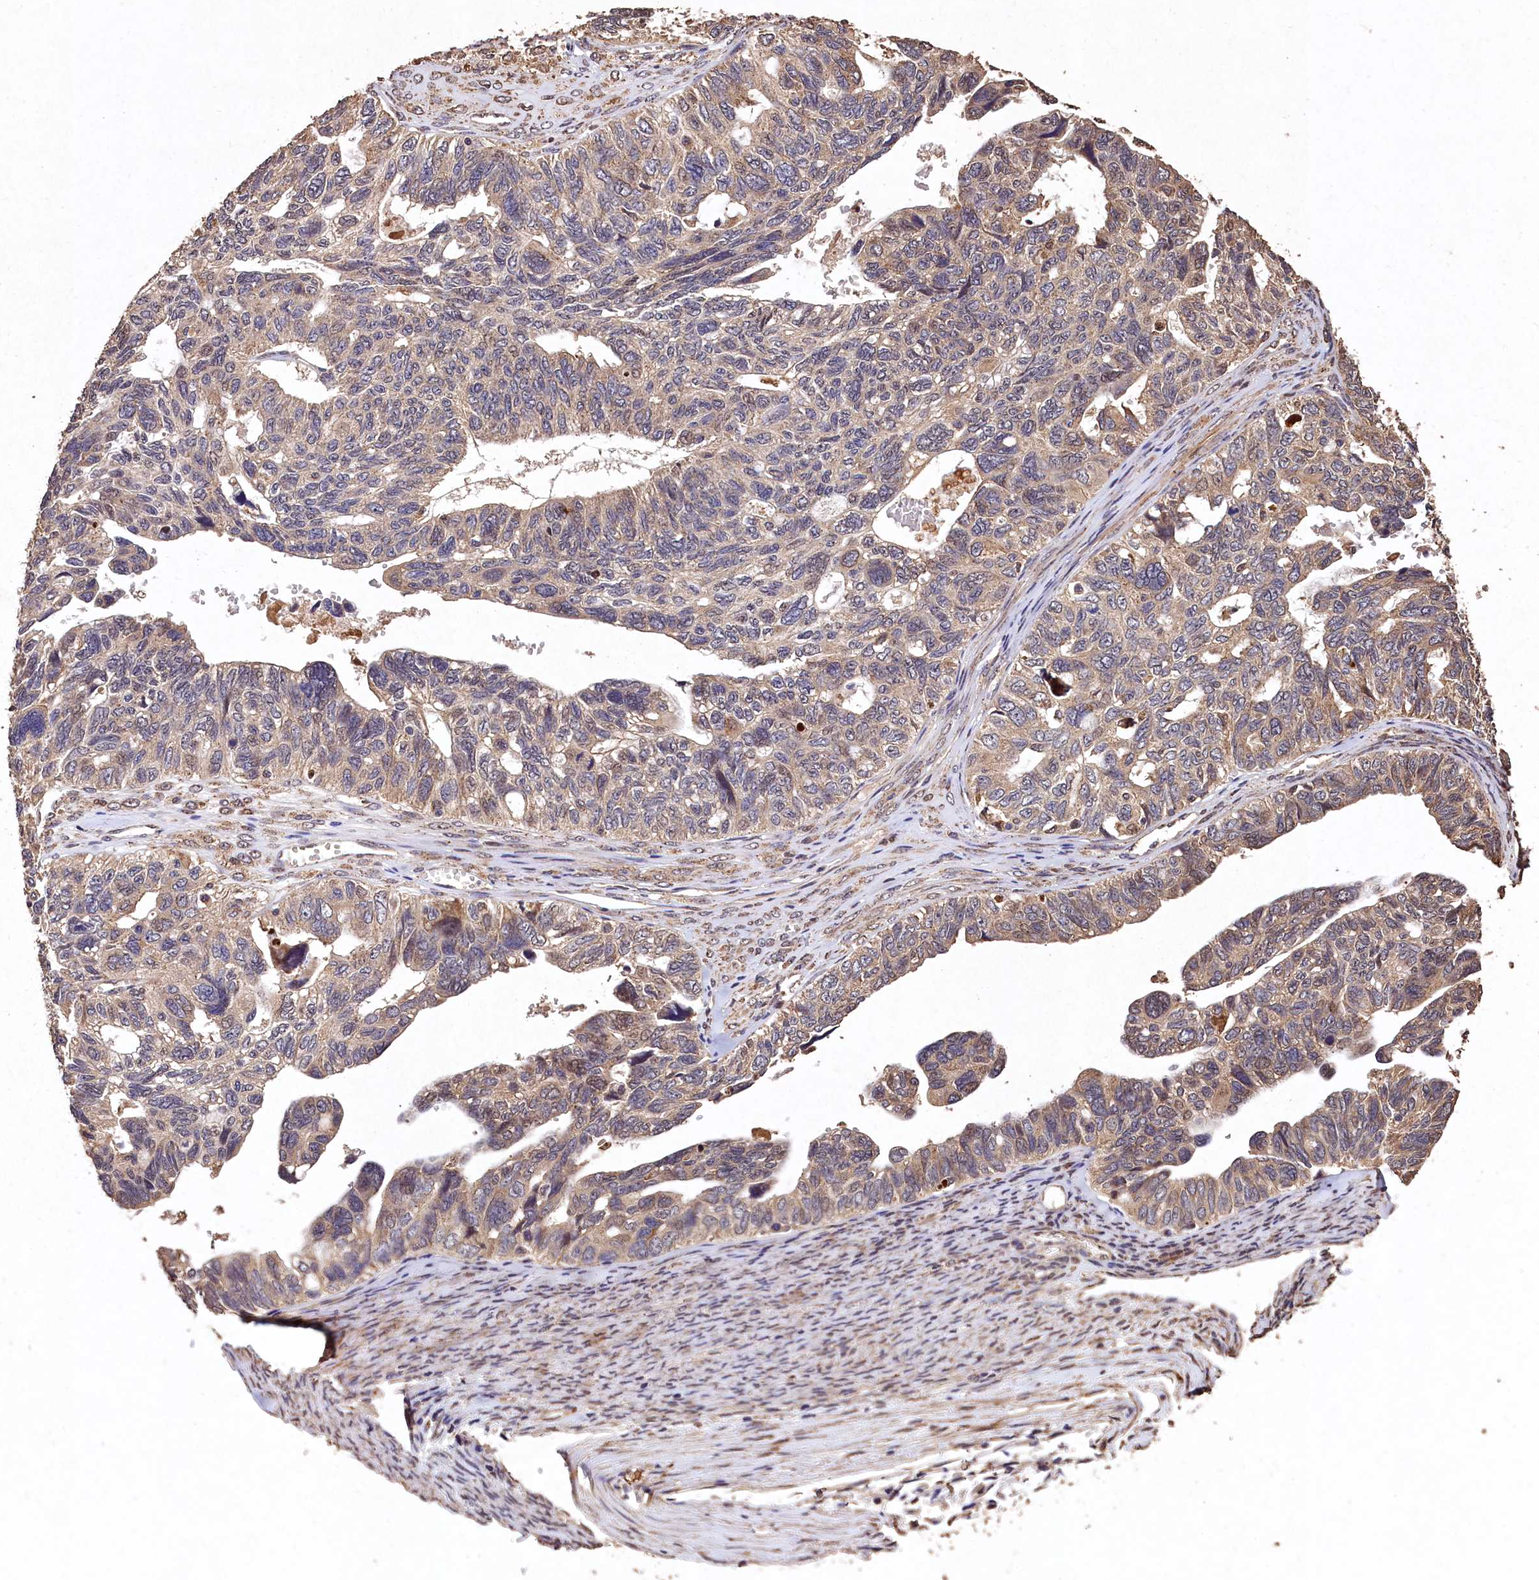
{"staining": {"intensity": "weak", "quantity": ">75%", "location": "cytoplasmic/membranous"}, "tissue": "ovarian cancer", "cell_type": "Tumor cells", "image_type": "cancer", "snomed": [{"axis": "morphology", "description": "Cystadenocarcinoma, serous, NOS"}, {"axis": "topography", "description": "Ovary"}], "caption": "A brown stain shows weak cytoplasmic/membranous expression of a protein in ovarian cancer (serous cystadenocarcinoma) tumor cells. (IHC, brightfield microscopy, high magnification).", "gene": "LSM4", "patient": {"sex": "female", "age": 79}}